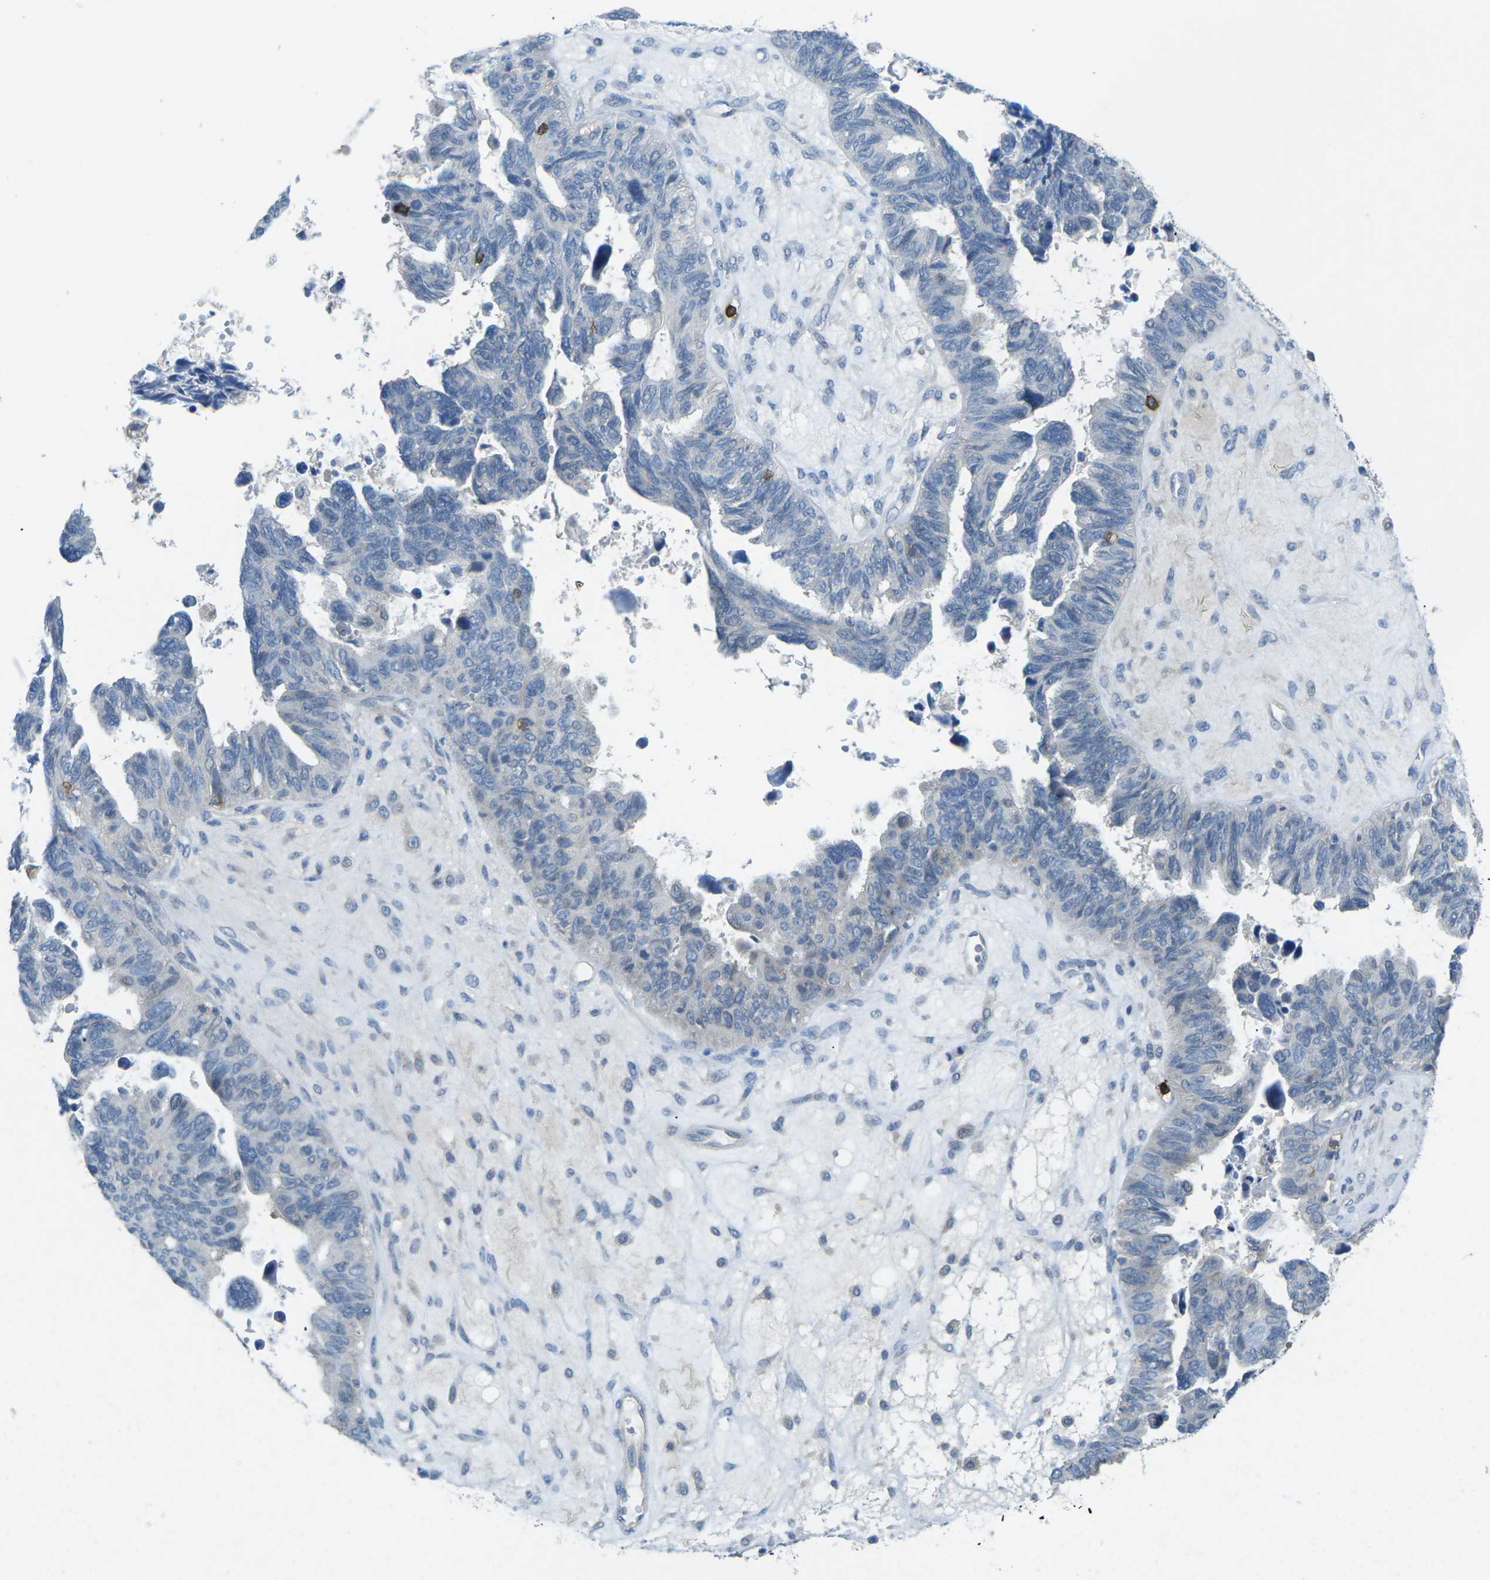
{"staining": {"intensity": "negative", "quantity": "none", "location": "none"}, "tissue": "ovarian cancer", "cell_type": "Tumor cells", "image_type": "cancer", "snomed": [{"axis": "morphology", "description": "Cystadenocarcinoma, serous, NOS"}, {"axis": "topography", "description": "Ovary"}], "caption": "The micrograph exhibits no significant positivity in tumor cells of serous cystadenocarcinoma (ovarian).", "gene": "CD19", "patient": {"sex": "female", "age": 79}}